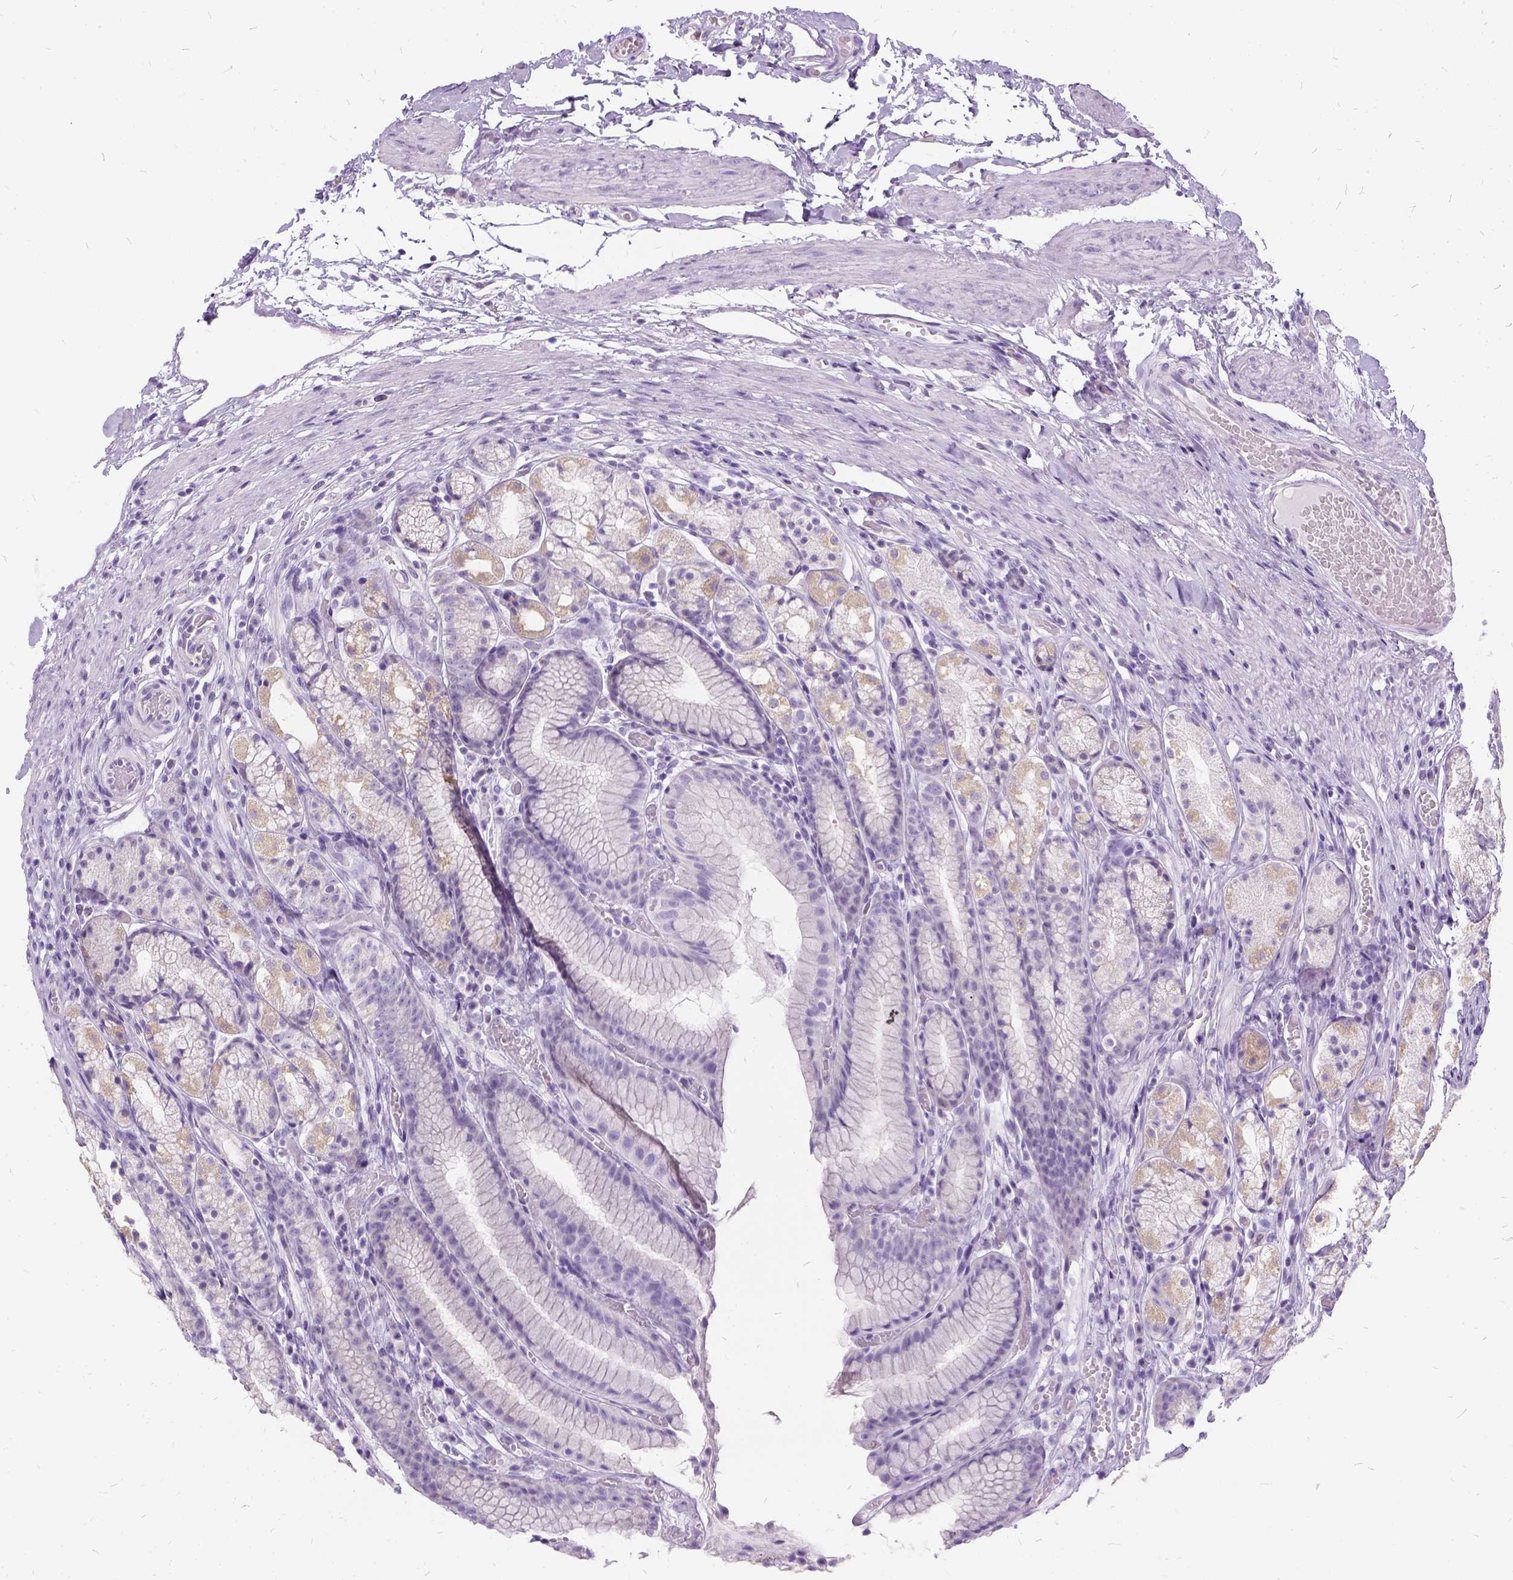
{"staining": {"intensity": "weak", "quantity": "<25%", "location": "cytoplasmic/membranous"}, "tissue": "stomach", "cell_type": "Glandular cells", "image_type": "normal", "snomed": [{"axis": "morphology", "description": "Normal tissue, NOS"}, {"axis": "topography", "description": "Stomach"}], "caption": "This is a photomicrograph of immunohistochemistry staining of normal stomach, which shows no staining in glandular cells.", "gene": "FDX1", "patient": {"sex": "male", "age": 70}}